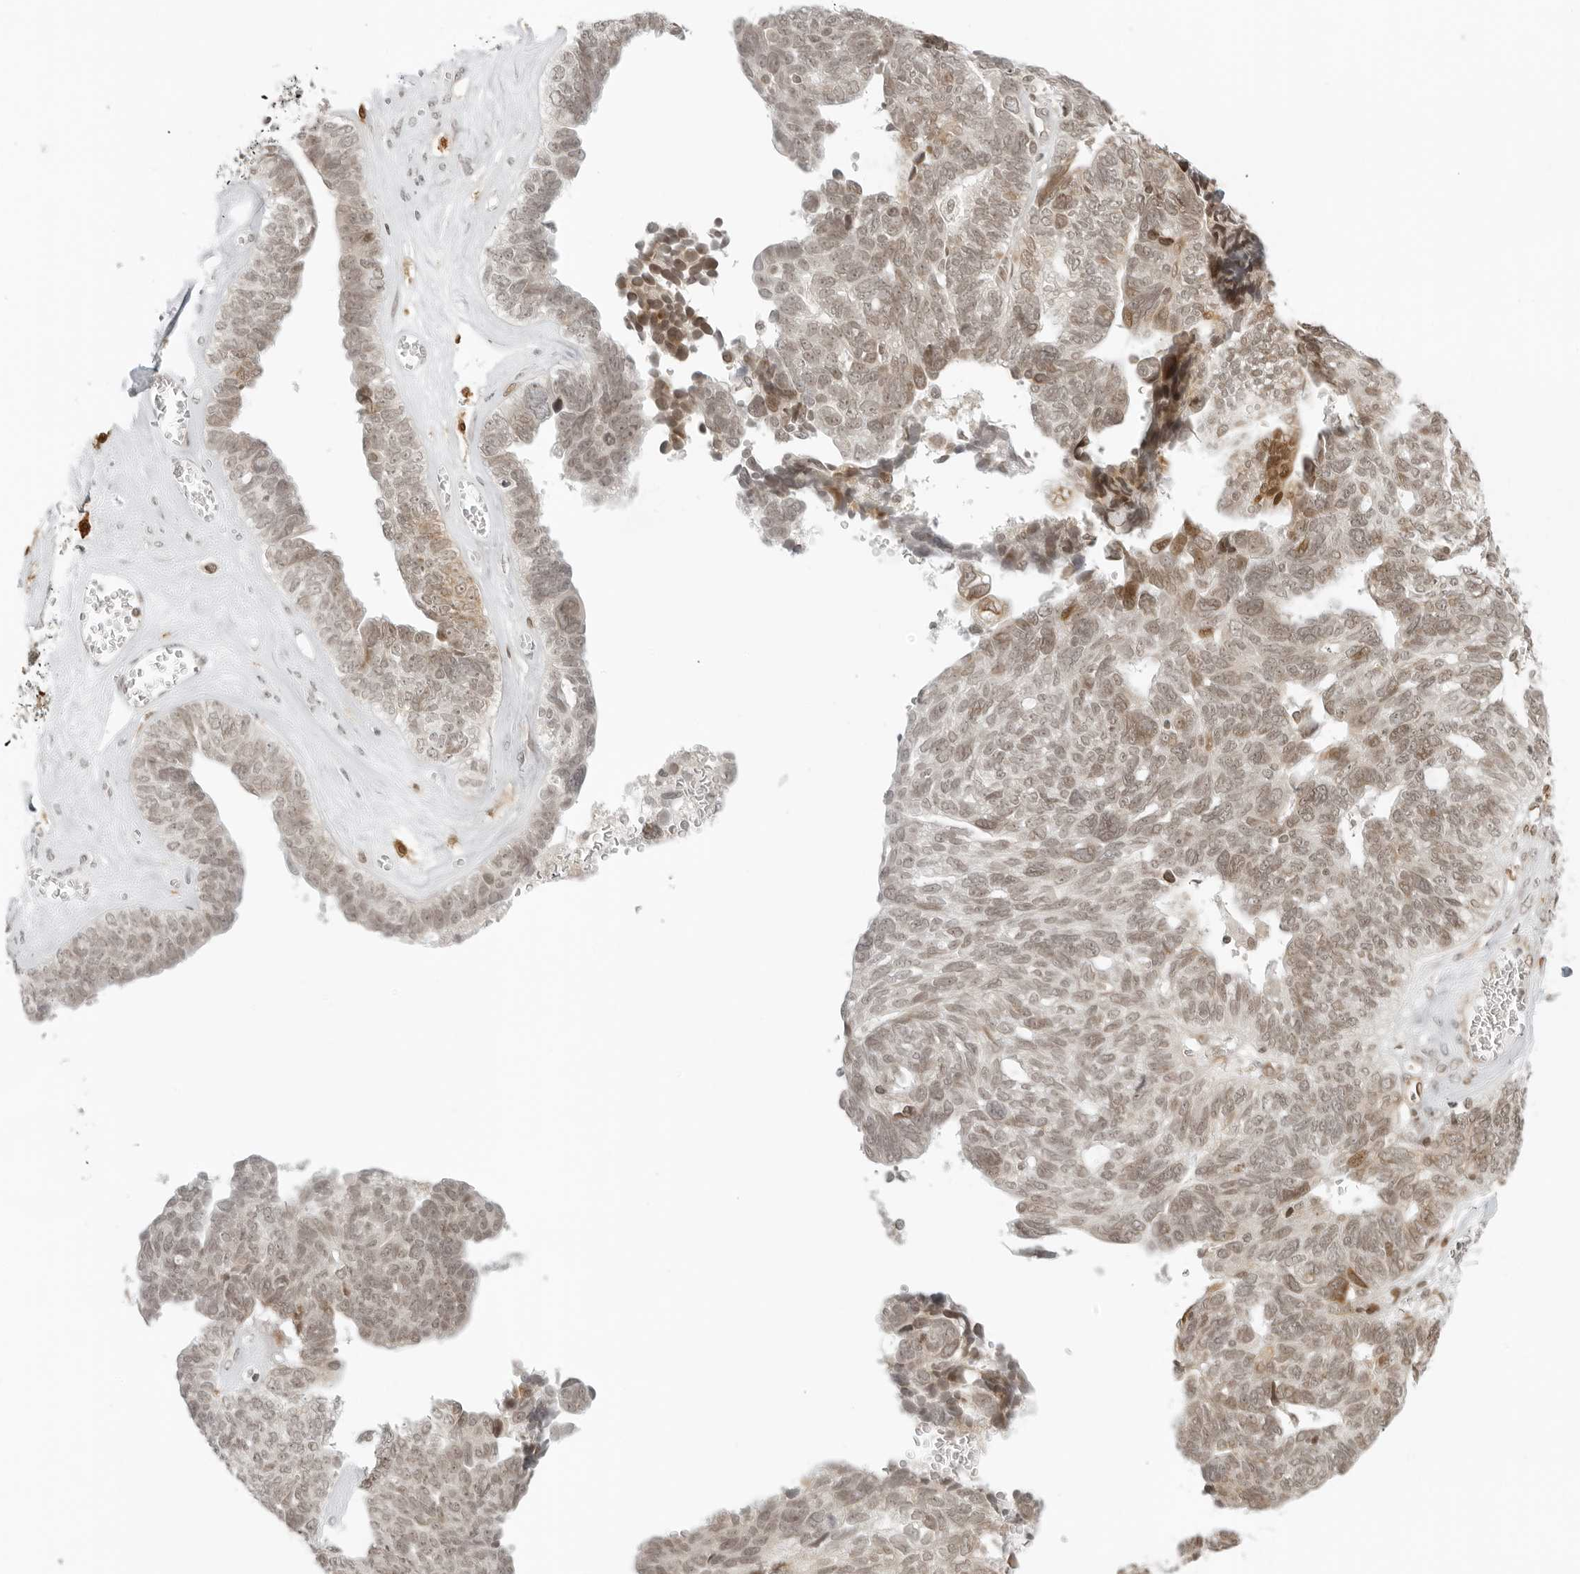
{"staining": {"intensity": "moderate", "quantity": ">75%", "location": "cytoplasmic/membranous,nuclear"}, "tissue": "ovarian cancer", "cell_type": "Tumor cells", "image_type": "cancer", "snomed": [{"axis": "morphology", "description": "Cystadenocarcinoma, serous, NOS"}, {"axis": "topography", "description": "Ovary"}], "caption": "Immunohistochemistry (IHC) (DAB (3,3'-diaminobenzidine)) staining of human ovarian cancer shows moderate cytoplasmic/membranous and nuclear protein positivity in approximately >75% of tumor cells. (IHC, brightfield microscopy, high magnification).", "gene": "ZNF407", "patient": {"sex": "female", "age": 79}}